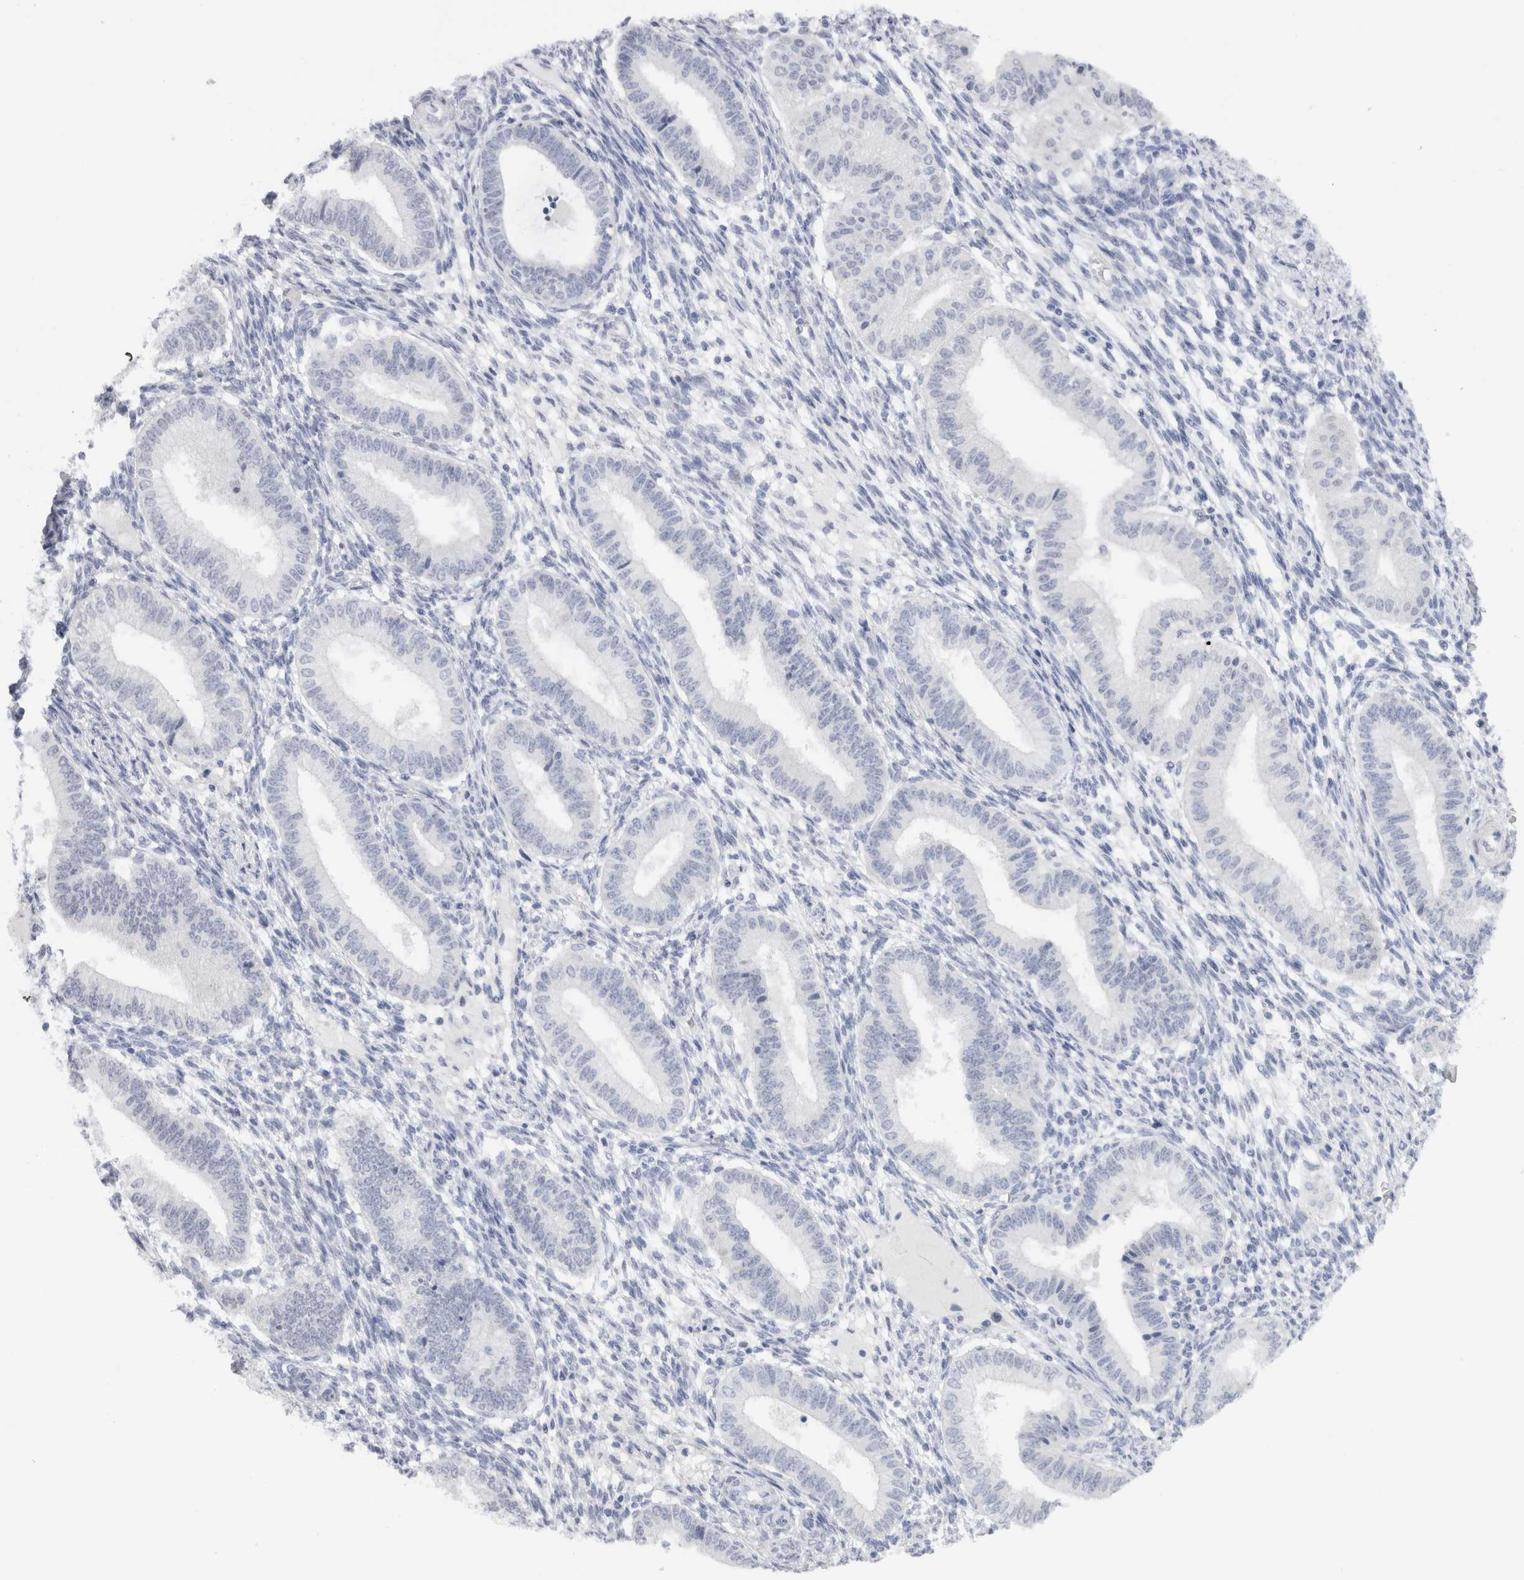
{"staining": {"intensity": "negative", "quantity": "none", "location": "none"}, "tissue": "endometrium", "cell_type": "Cells in endometrial stroma", "image_type": "normal", "snomed": [{"axis": "morphology", "description": "Normal tissue, NOS"}, {"axis": "topography", "description": "Endometrium"}], "caption": "The micrograph reveals no significant positivity in cells in endometrial stroma of endometrium.", "gene": "C9orf50", "patient": {"sex": "female", "age": 39}}